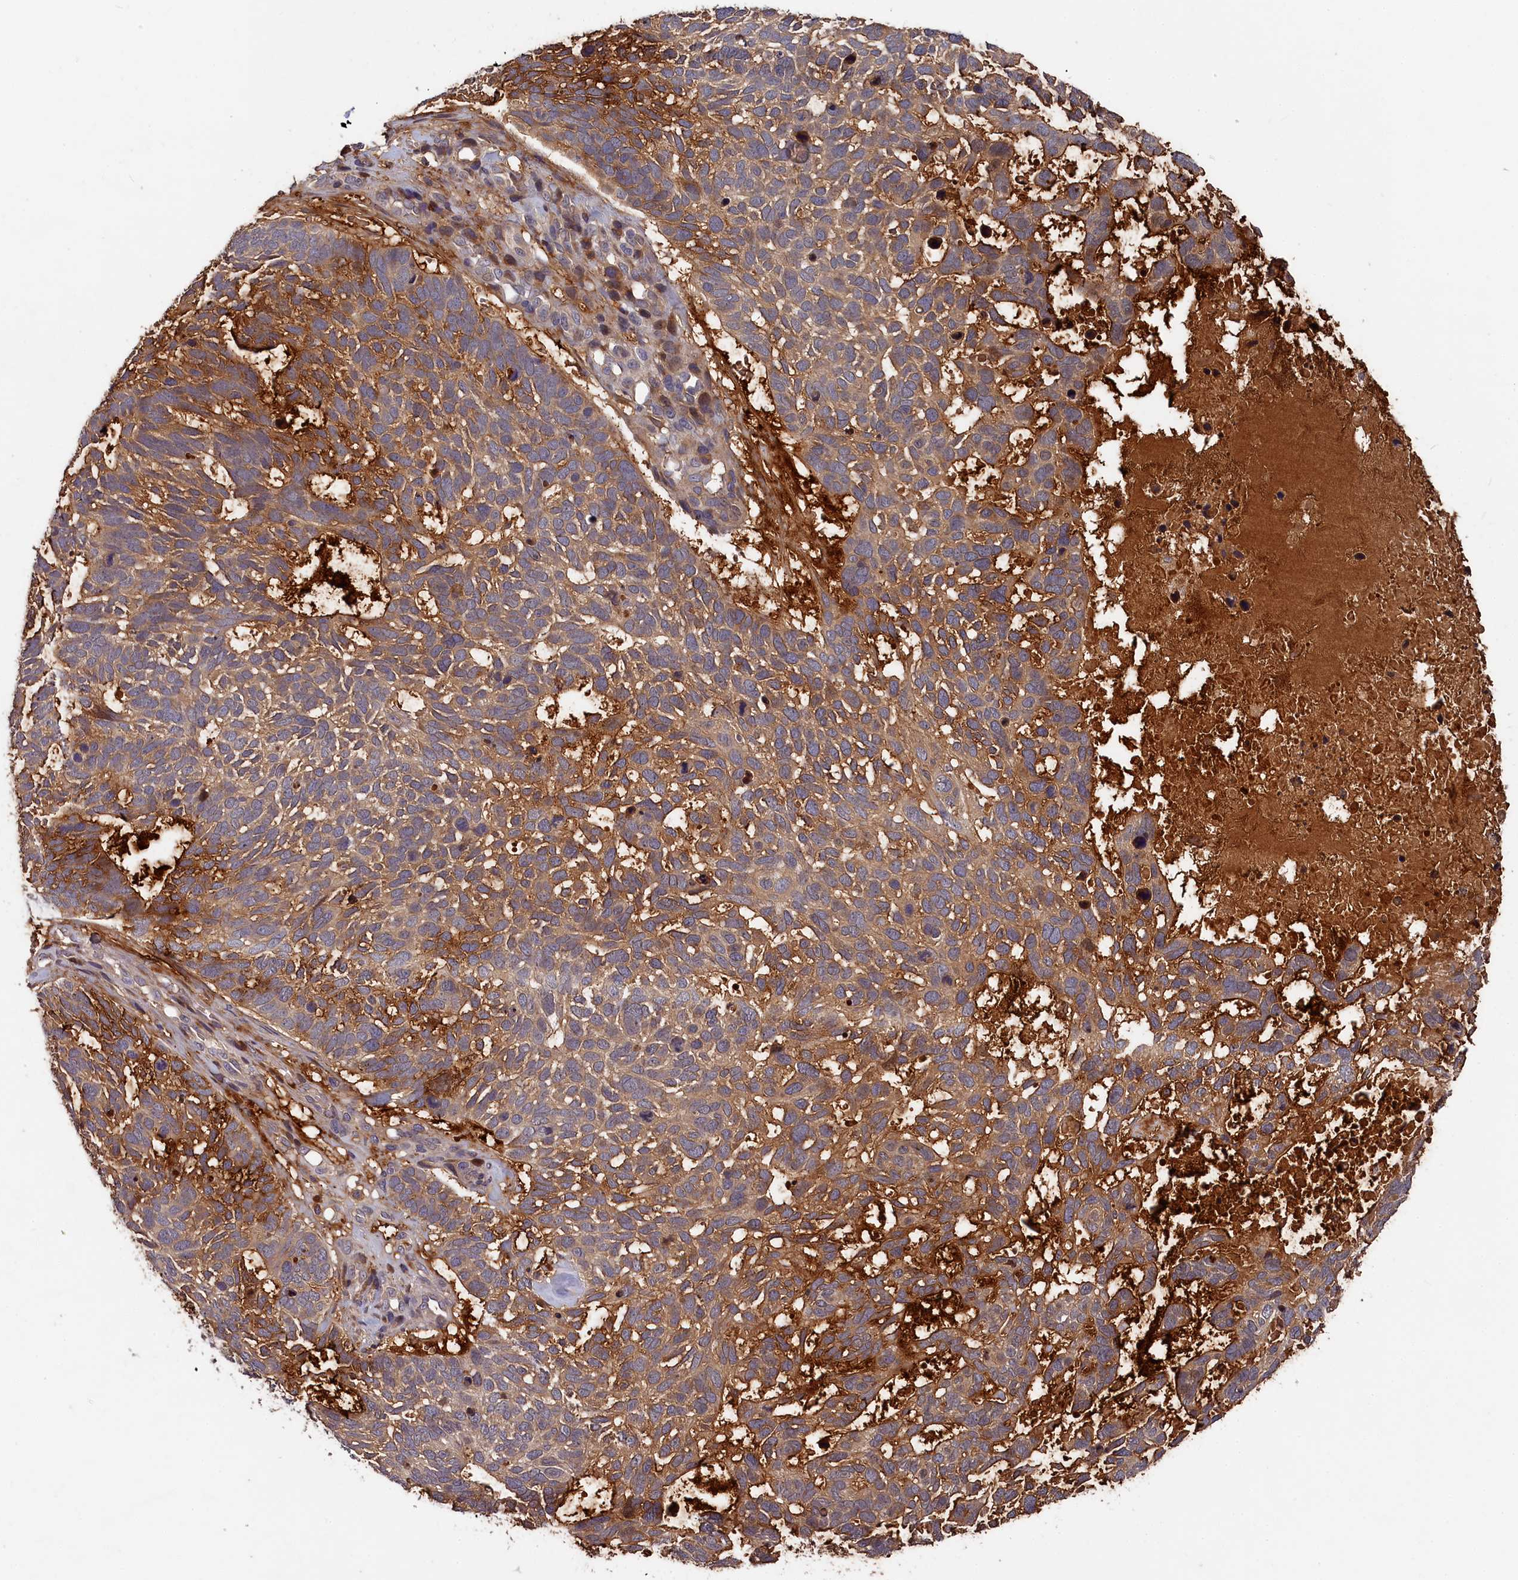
{"staining": {"intensity": "moderate", "quantity": ">75%", "location": "cytoplasmic/membranous"}, "tissue": "skin cancer", "cell_type": "Tumor cells", "image_type": "cancer", "snomed": [{"axis": "morphology", "description": "Basal cell carcinoma"}, {"axis": "topography", "description": "Skin"}], "caption": "Immunohistochemistry (IHC) histopathology image of neoplastic tissue: basal cell carcinoma (skin) stained using IHC demonstrates medium levels of moderate protein expression localized specifically in the cytoplasmic/membranous of tumor cells, appearing as a cytoplasmic/membranous brown color.", "gene": "ITIH1", "patient": {"sex": "male", "age": 88}}